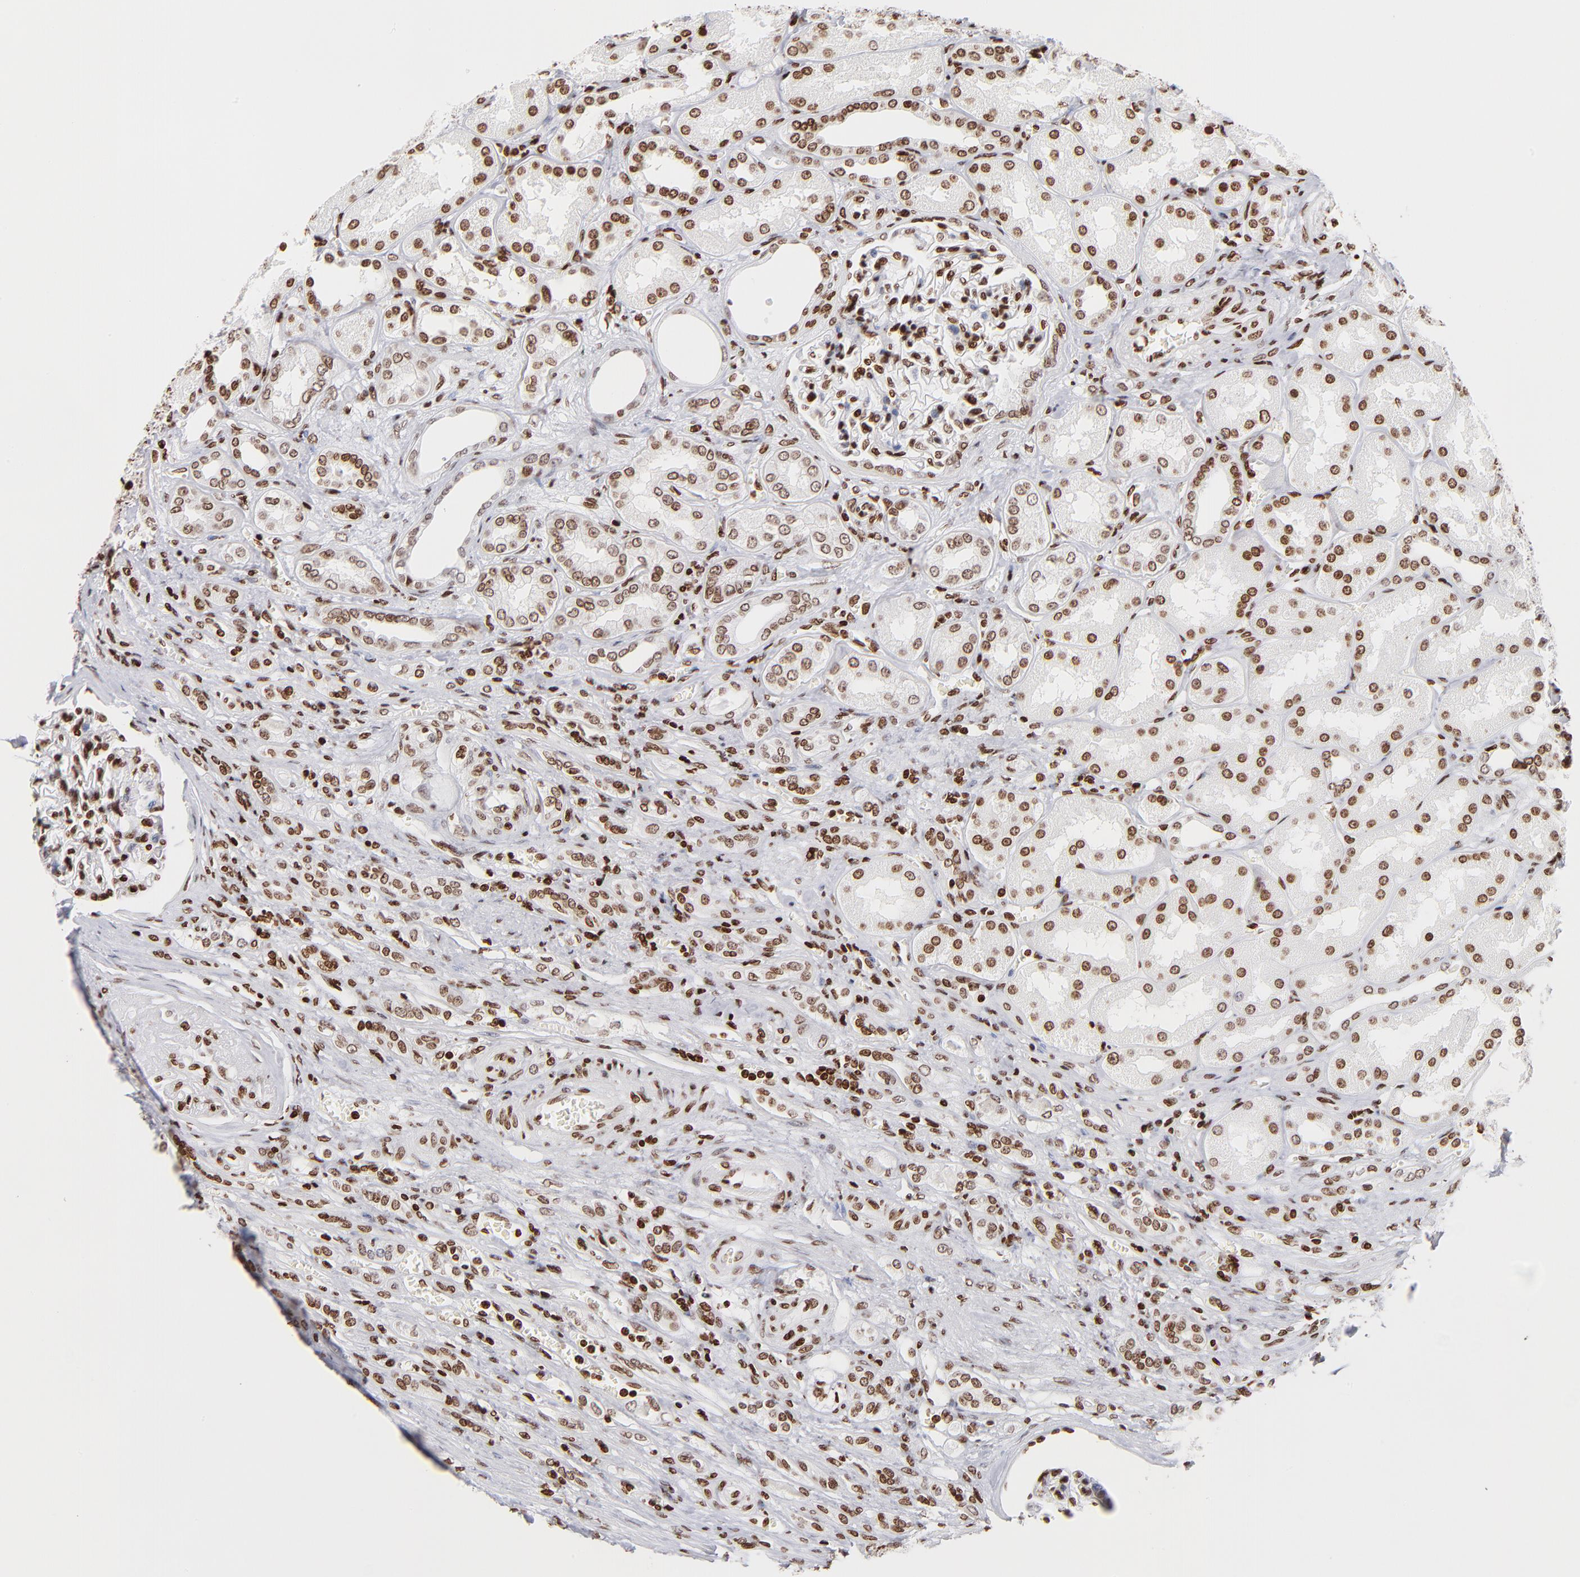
{"staining": {"intensity": "moderate", "quantity": ">75%", "location": "nuclear"}, "tissue": "renal cancer", "cell_type": "Tumor cells", "image_type": "cancer", "snomed": [{"axis": "morphology", "description": "Adenocarcinoma, NOS"}, {"axis": "topography", "description": "Kidney"}], "caption": "Renal adenocarcinoma stained for a protein (brown) demonstrates moderate nuclear positive positivity in about >75% of tumor cells.", "gene": "RTL4", "patient": {"sex": "male", "age": 46}}